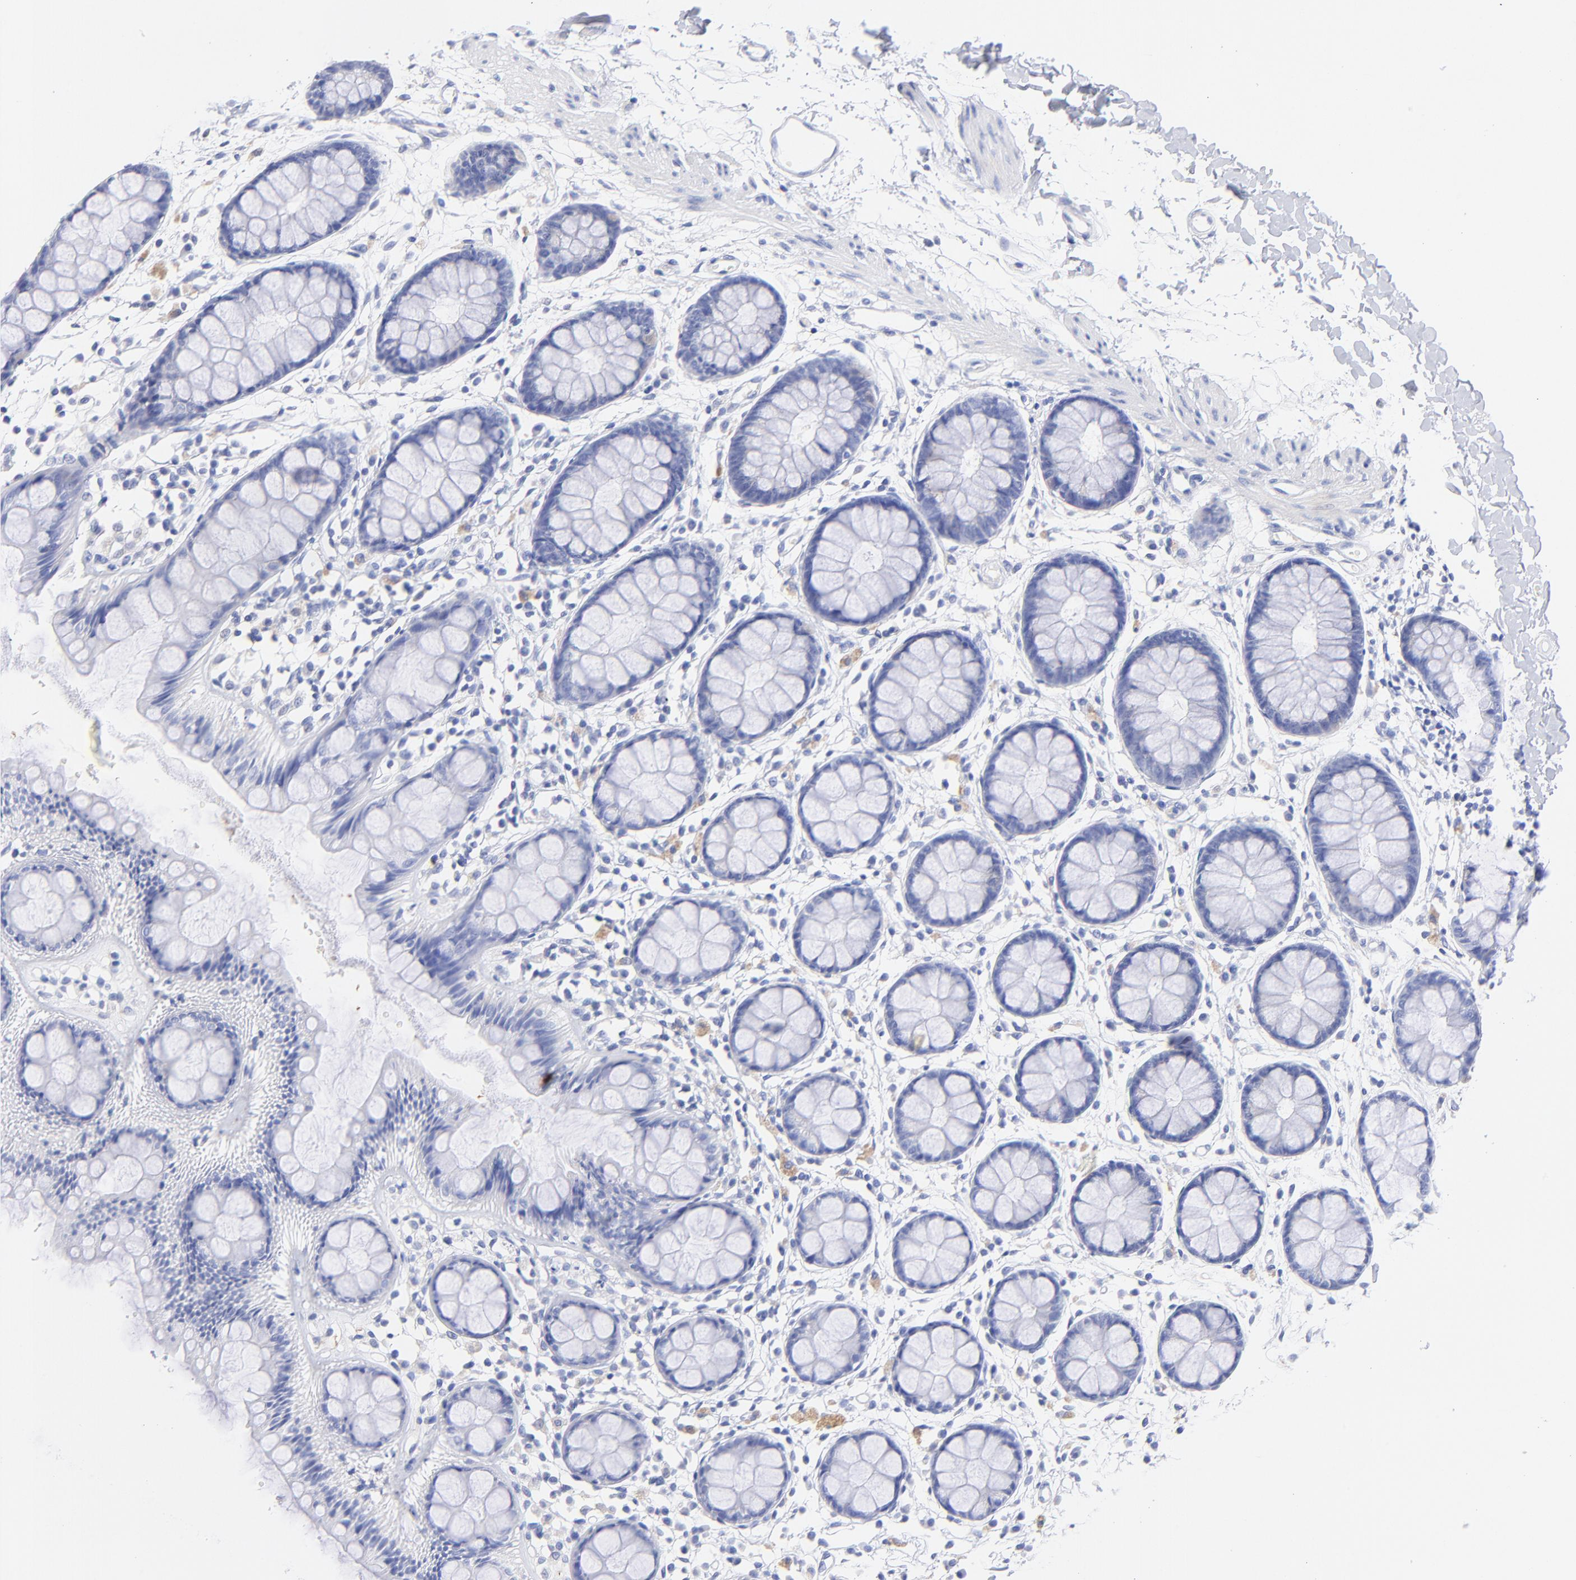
{"staining": {"intensity": "negative", "quantity": "none", "location": "none"}, "tissue": "rectum", "cell_type": "Glandular cells", "image_type": "normal", "snomed": [{"axis": "morphology", "description": "Normal tissue, NOS"}, {"axis": "topography", "description": "Rectum"}], "caption": "High power microscopy image of an immunohistochemistry photomicrograph of benign rectum, revealing no significant expression in glandular cells.", "gene": "HORMAD2", "patient": {"sex": "female", "age": 66}}